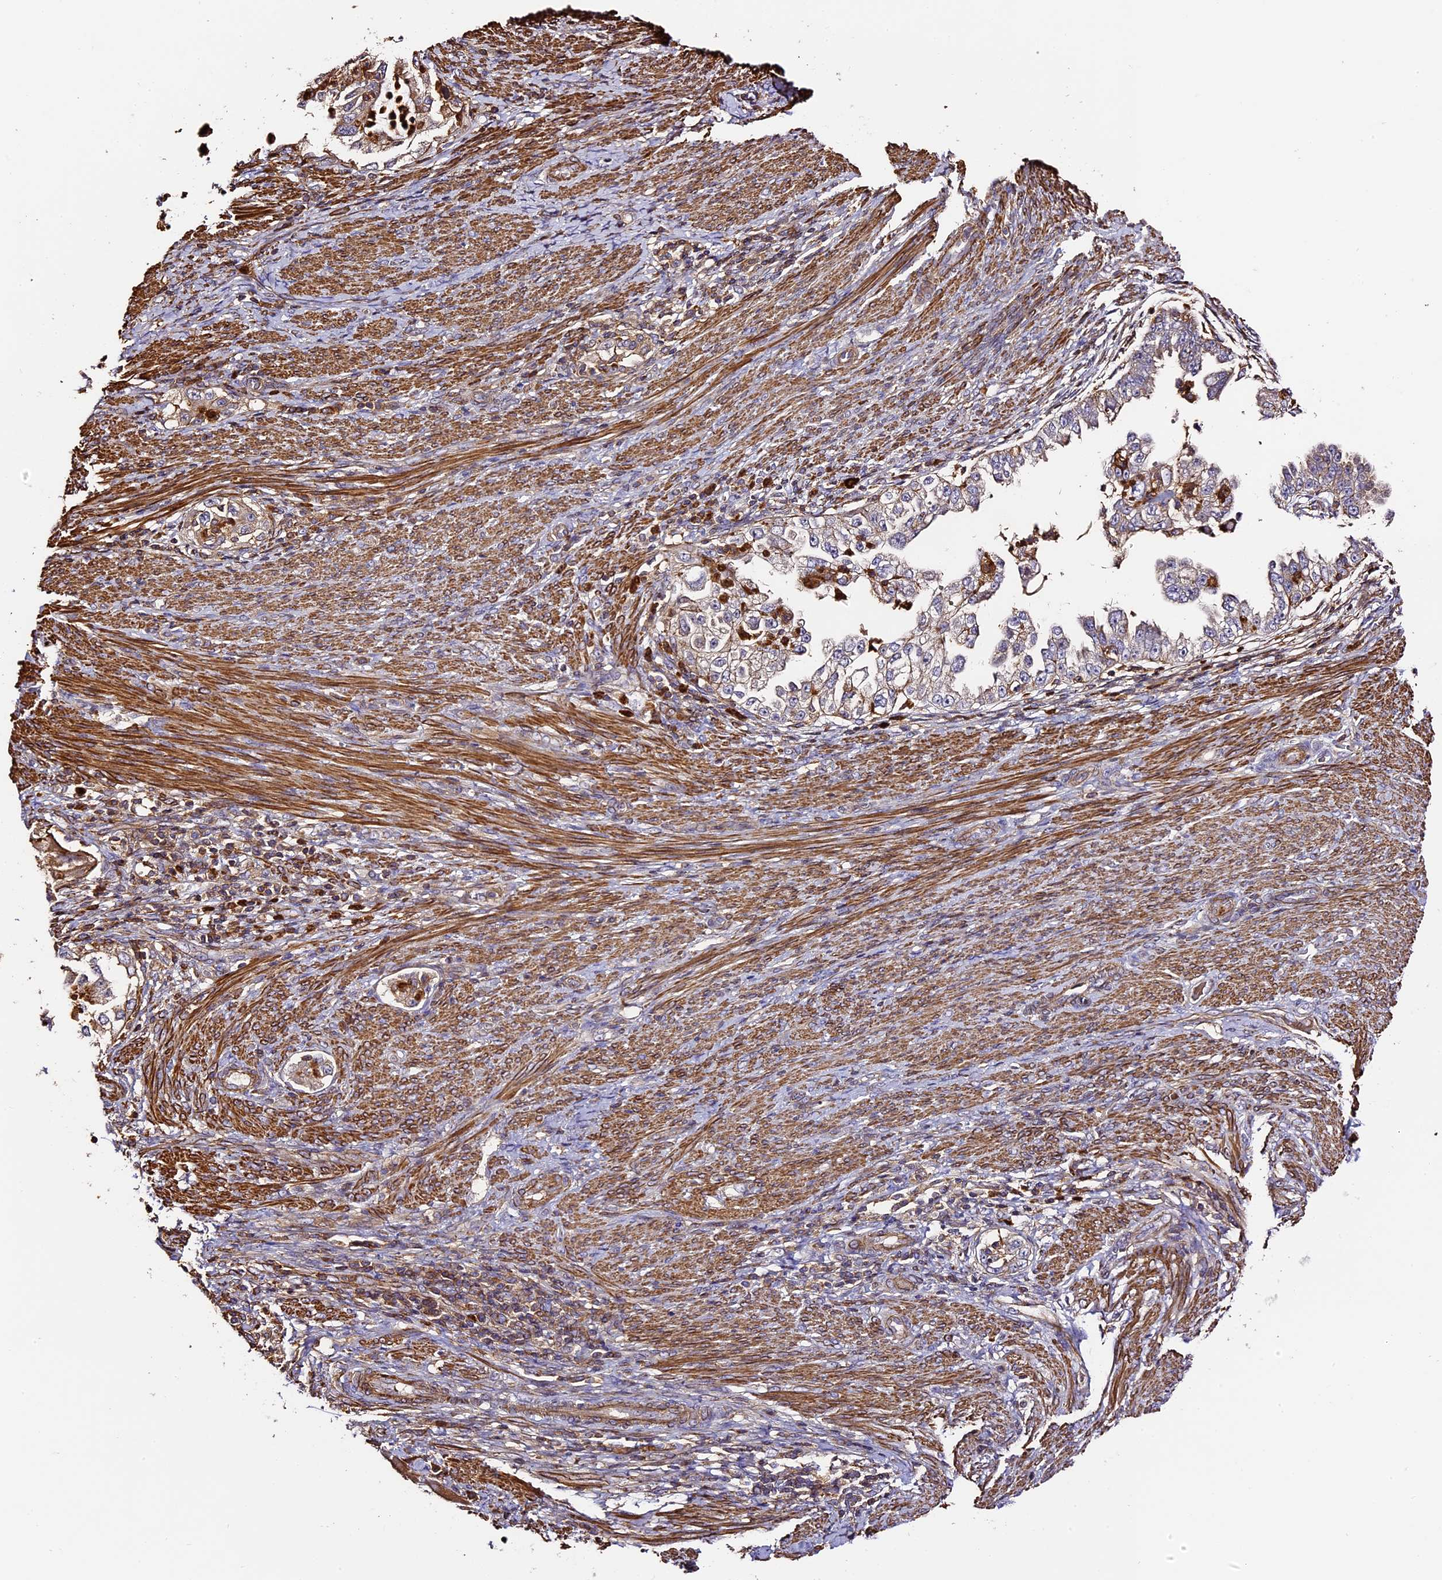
{"staining": {"intensity": "weak", "quantity": ">75%", "location": "cytoplasmic/membranous"}, "tissue": "endometrial cancer", "cell_type": "Tumor cells", "image_type": "cancer", "snomed": [{"axis": "morphology", "description": "Adenocarcinoma, NOS"}, {"axis": "topography", "description": "Endometrium"}], "caption": "Human endometrial cancer stained for a protein (brown) reveals weak cytoplasmic/membranous positive positivity in approximately >75% of tumor cells.", "gene": "RAPSN", "patient": {"sex": "female", "age": 85}}